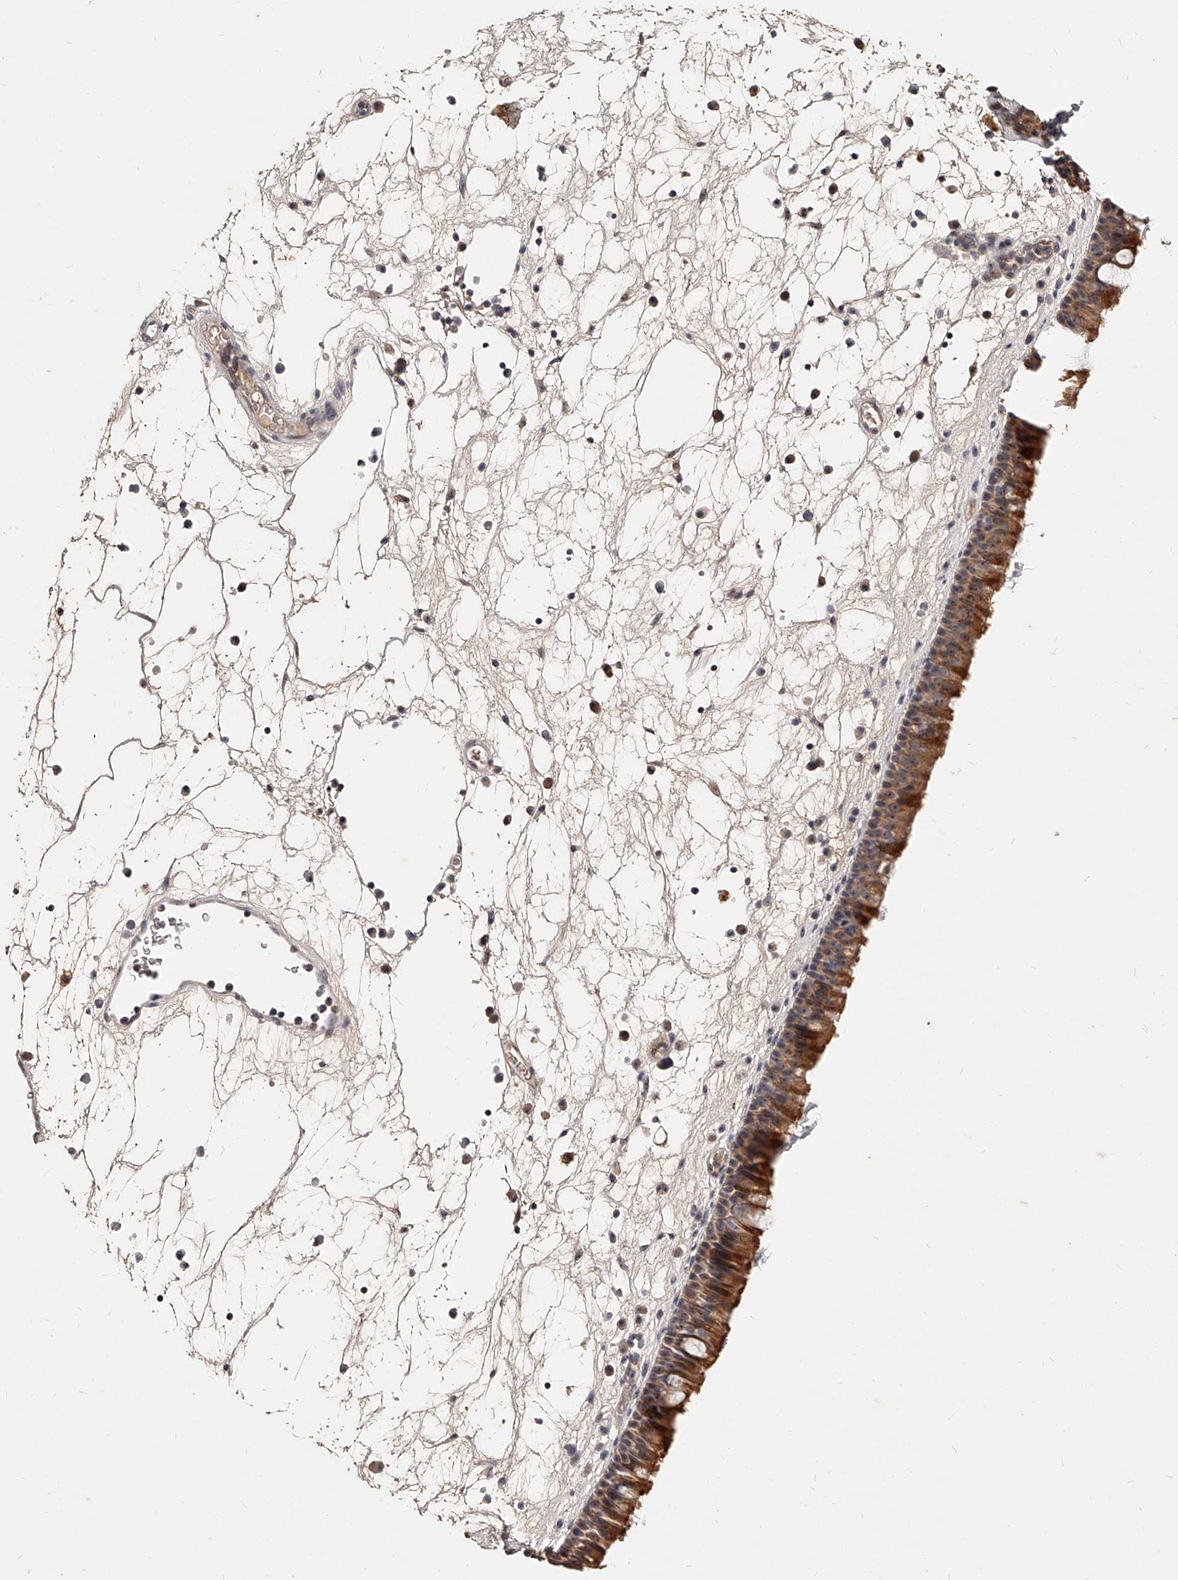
{"staining": {"intensity": "strong", "quantity": ">75%", "location": "cytoplasmic/membranous,nuclear"}, "tissue": "nasopharynx", "cell_type": "Respiratory epithelial cells", "image_type": "normal", "snomed": [{"axis": "morphology", "description": "Normal tissue, NOS"}, {"axis": "morphology", "description": "Inflammation, NOS"}, {"axis": "morphology", "description": "Malignant melanoma, Metastatic site"}, {"axis": "topography", "description": "Nasopharynx"}], "caption": "Strong cytoplasmic/membranous,nuclear expression is seen in approximately >75% of respiratory epithelial cells in normal nasopharynx. (DAB (3,3'-diaminobenzidine) IHC, brown staining for protein, blue staining for nuclei).", "gene": "PHACTR1", "patient": {"sex": "male", "age": 70}}